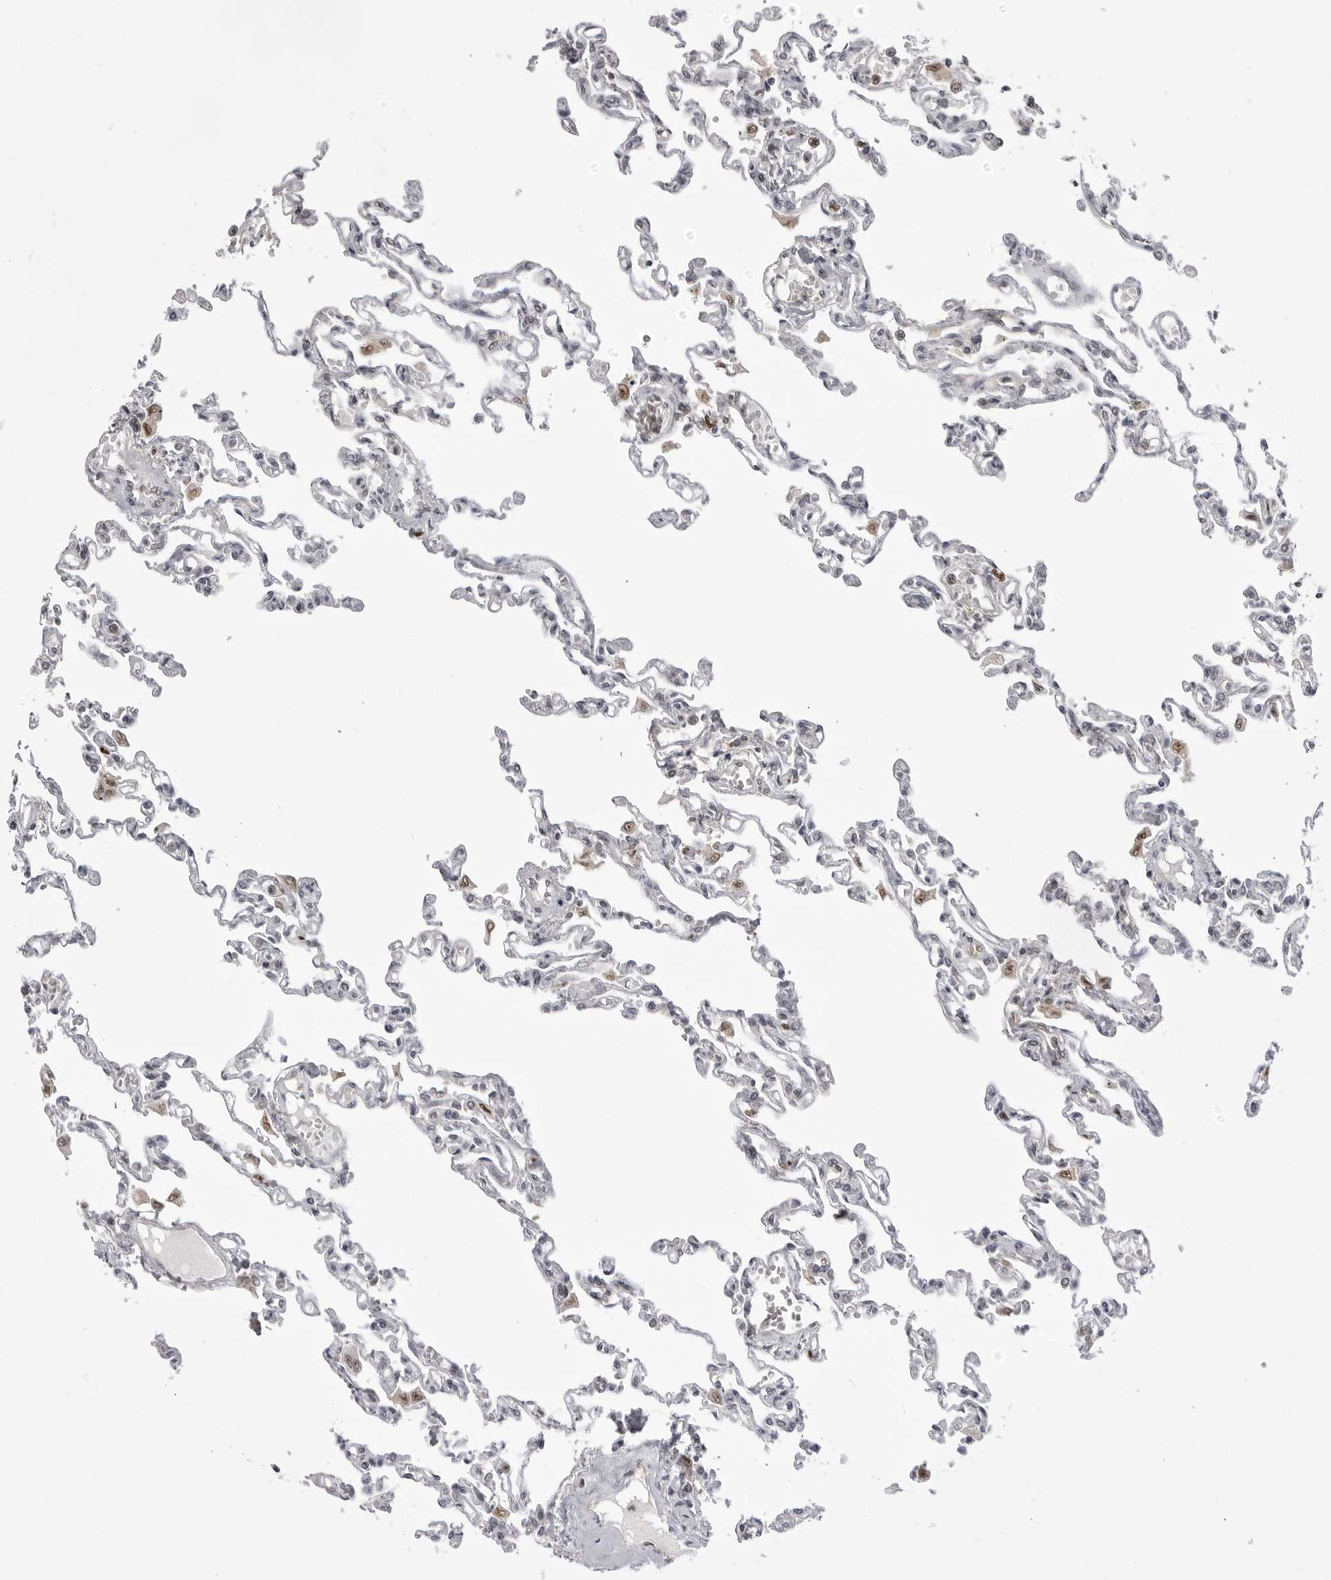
{"staining": {"intensity": "moderate", "quantity": "<25%", "location": "nuclear"}, "tissue": "lung", "cell_type": "Alveolar cells", "image_type": "normal", "snomed": [{"axis": "morphology", "description": "Normal tissue, NOS"}, {"axis": "topography", "description": "Lung"}], "caption": "Protein expression by IHC reveals moderate nuclear expression in about <25% of alveolar cells in unremarkable lung.", "gene": "PTK2B", "patient": {"sex": "male", "age": 21}}